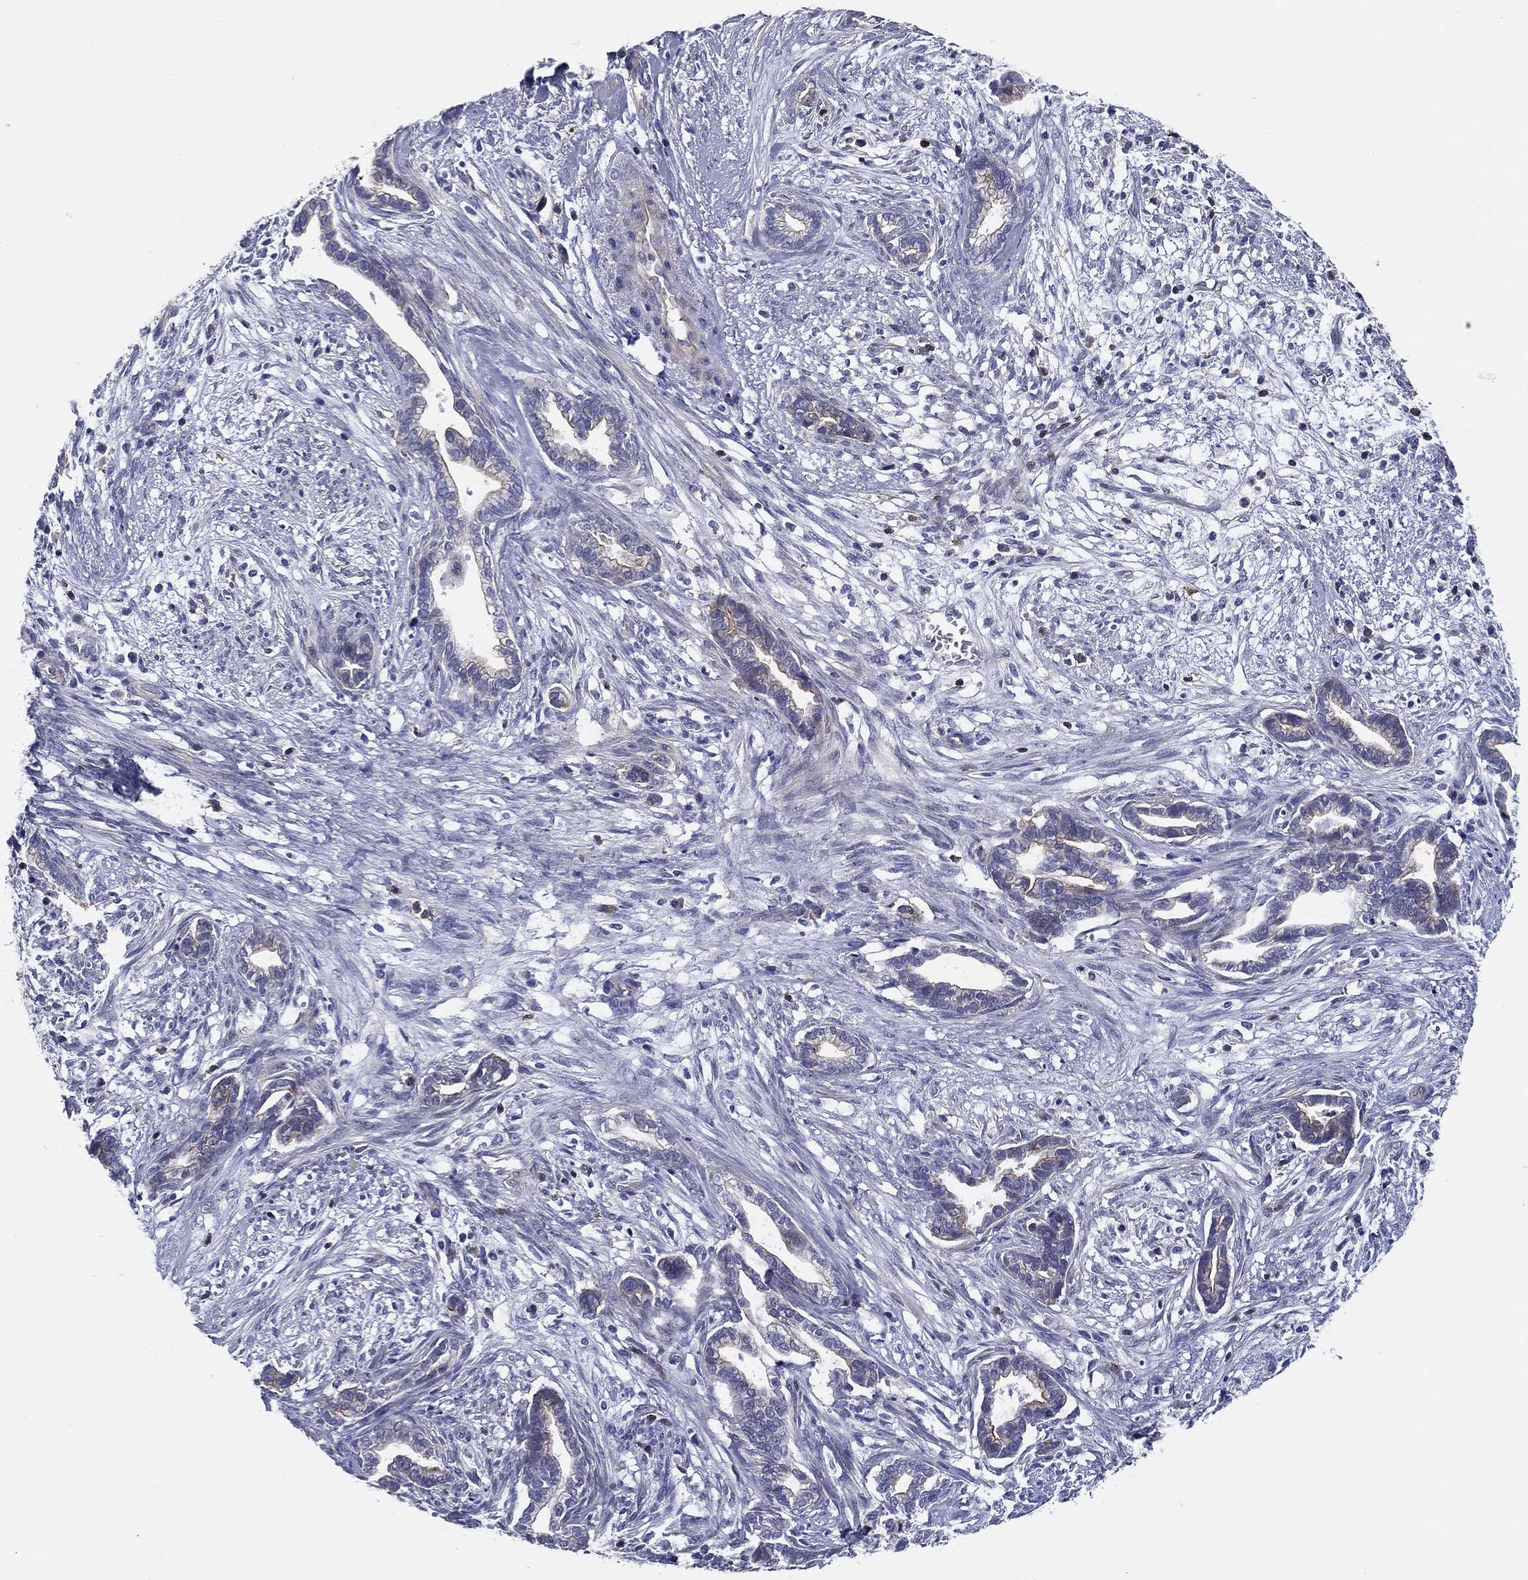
{"staining": {"intensity": "moderate", "quantity": "<25%", "location": "cytoplasmic/membranous"}, "tissue": "cervical cancer", "cell_type": "Tumor cells", "image_type": "cancer", "snomed": [{"axis": "morphology", "description": "Adenocarcinoma, NOS"}, {"axis": "topography", "description": "Cervix"}], "caption": "Protein expression analysis of cervical adenocarcinoma displays moderate cytoplasmic/membranous positivity in approximately <25% of tumor cells.", "gene": "SIT1", "patient": {"sex": "female", "age": 62}}